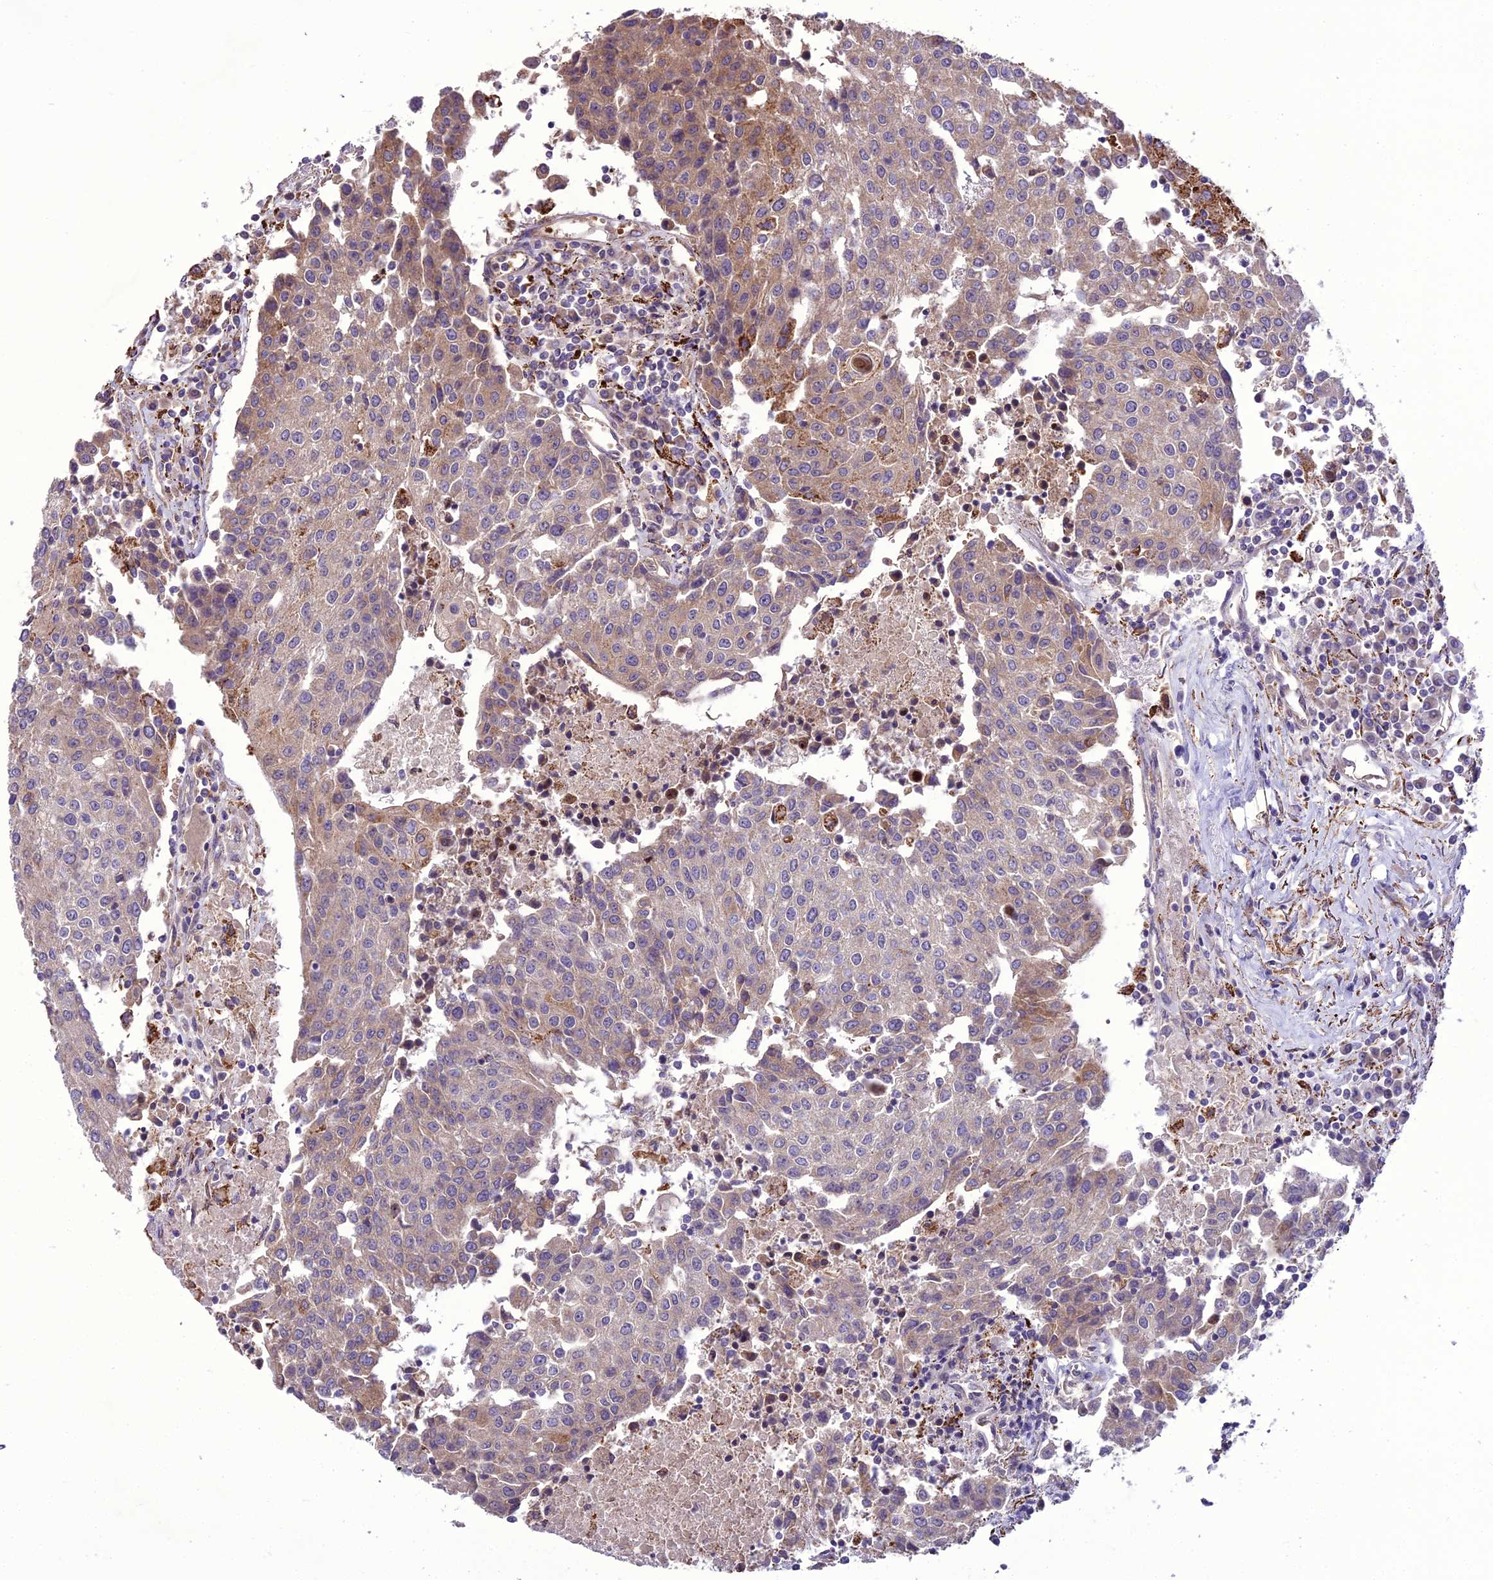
{"staining": {"intensity": "moderate", "quantity": "<25%", "location": "cytoplasmic/membranous"}, "tissue": "urothelial cancer", "cell_type": "Tumor cells", "image_type": "cancer", "snomed": [{"axis": "morphology", "description": "Urothelial carcinoma, High grade"}, {"axis": "topography", "description": "Urinary bladder"}], "caption": "Urothelial cancer stained with DAB immunohistochemistry demonstrates low levels of moderate cytoplasmic/membranous expression in about <25% of tumor cells. Nuclei are stained in blue.", "gene": "TBC1D24", "patient": {"sex": "female", "age": 85}}